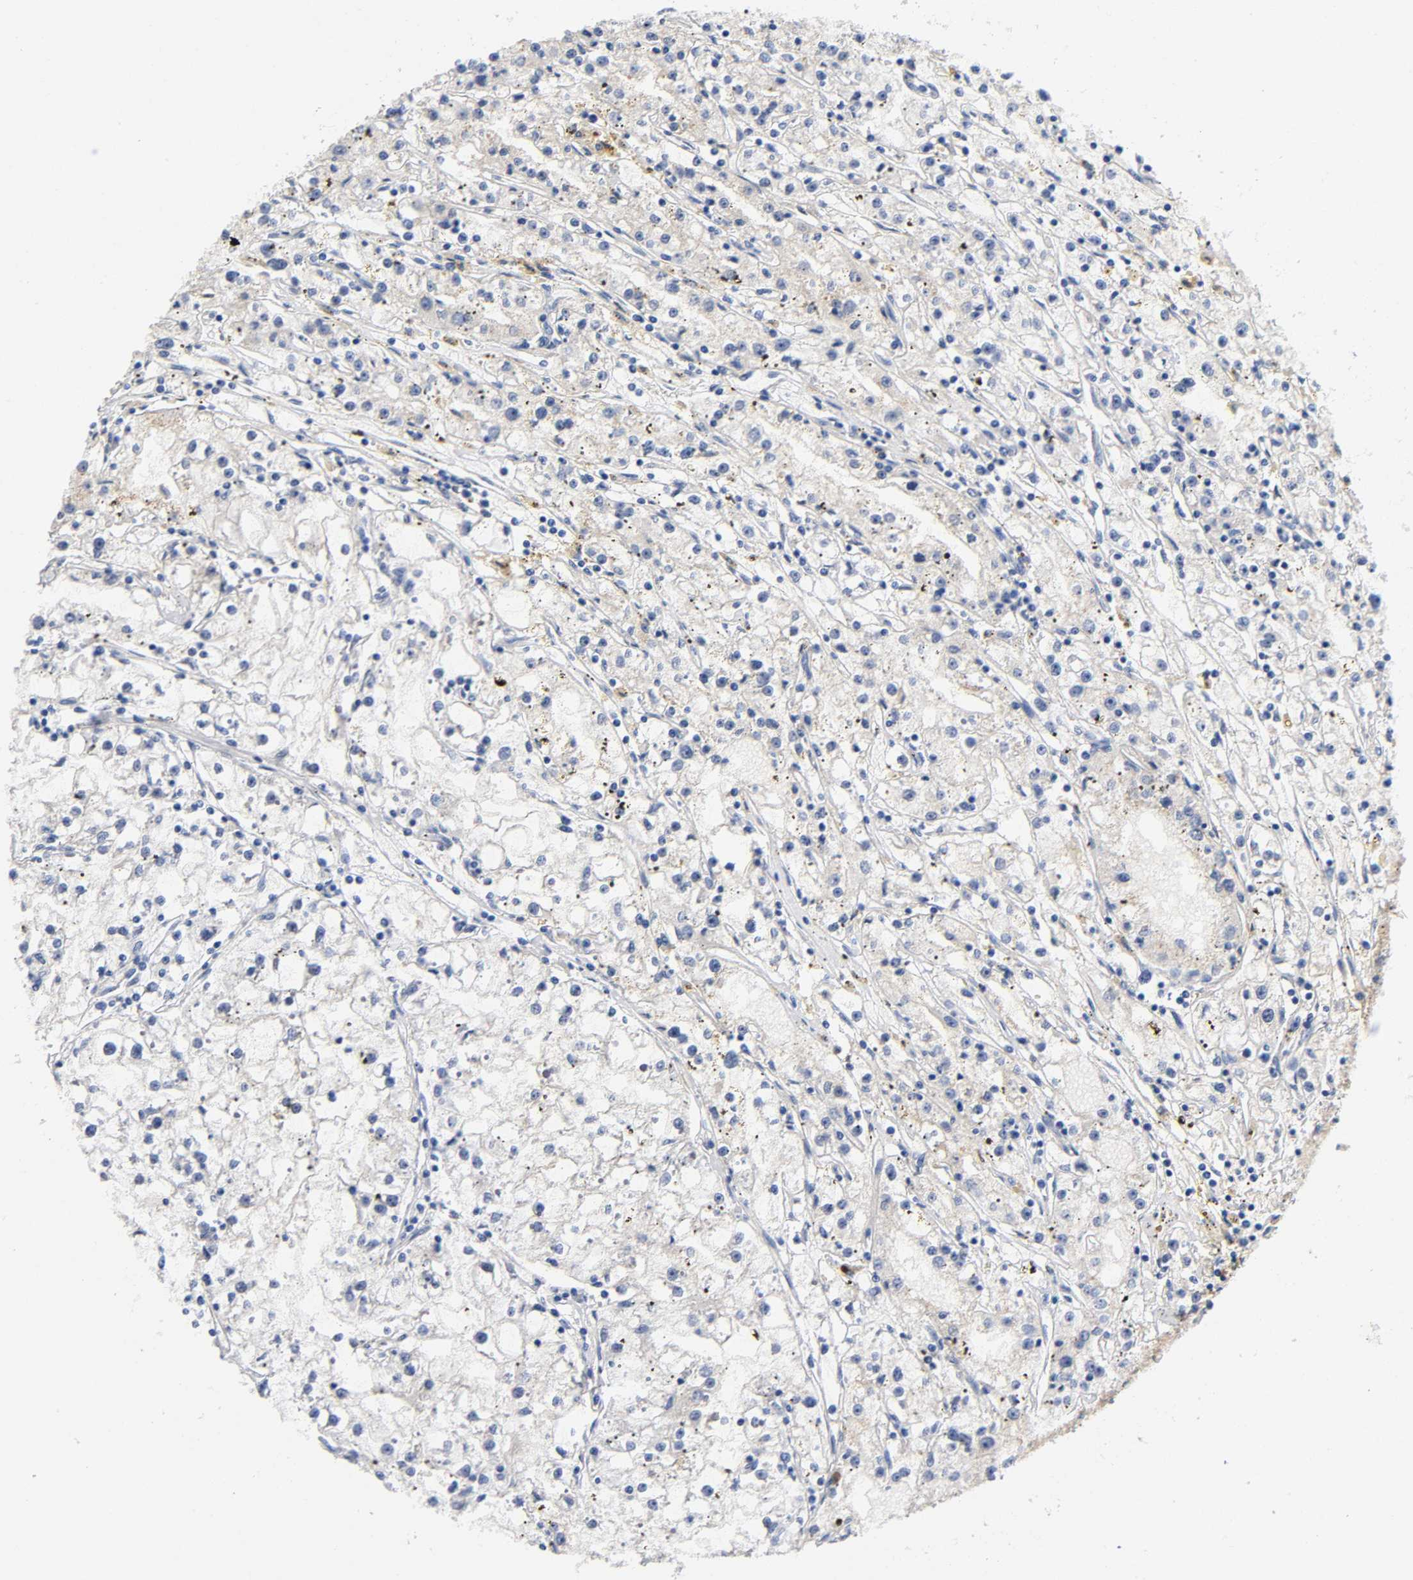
{"staining": {"intensity": "negative", "quantity": "none", "location": "none"}, "tissue": "renal cancer", "cell_type": "Tumor cells", "image_type": "cancer", "snomed": [{"axis": "morphology", "description": "Adenocarcinoma, NOS"}, {"axis": "topography", "description": "Kidney"}], "caption": "This is a micrograph of IHC staining of renal cancer (adenocarcinoma), which shows no staining in tumor cells.", "gene": "TNC", "patient": {"sex": "male", "age": 56}}